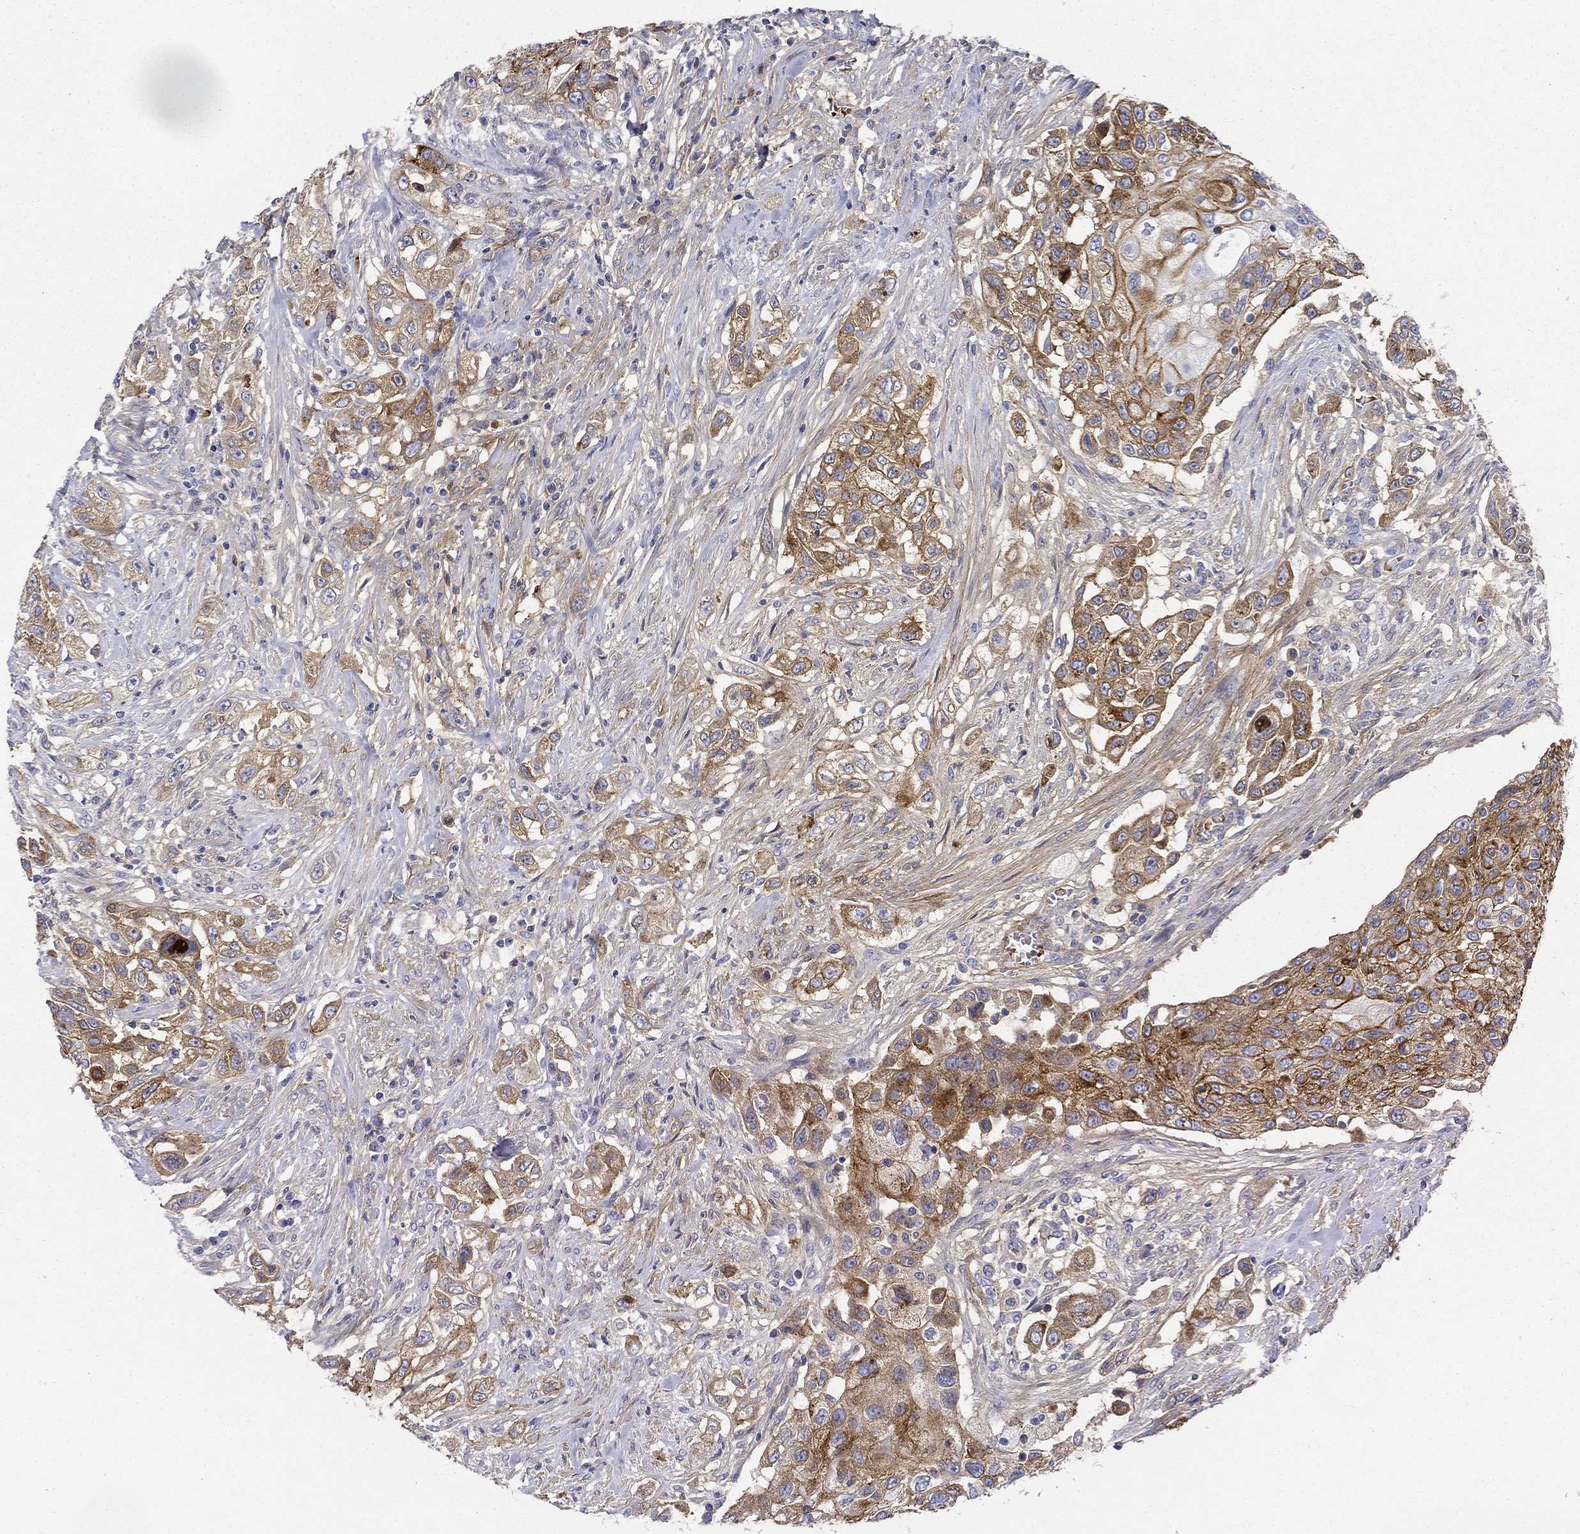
{"staining": {"intensity": "strong", "quantity": "25%-75%", "location": "cytoplasmic/membranous"}, "tissue": "urothelial cancer", "cell_type": "Tumor cells", "image_type": "cancer", "snomed": [{"axis": "morphology", "description": "Urothelial carcinoma, High grade"}, {"axis": "topography", "description": "Urinary bladder"}], "caption": "A brown stain highlights strong cytoplasmic/membranous positivity of a protein in urothelial cancer tumor cells.", "gene": "GPC1", "patient": {"sex": "female", "age": 56}}